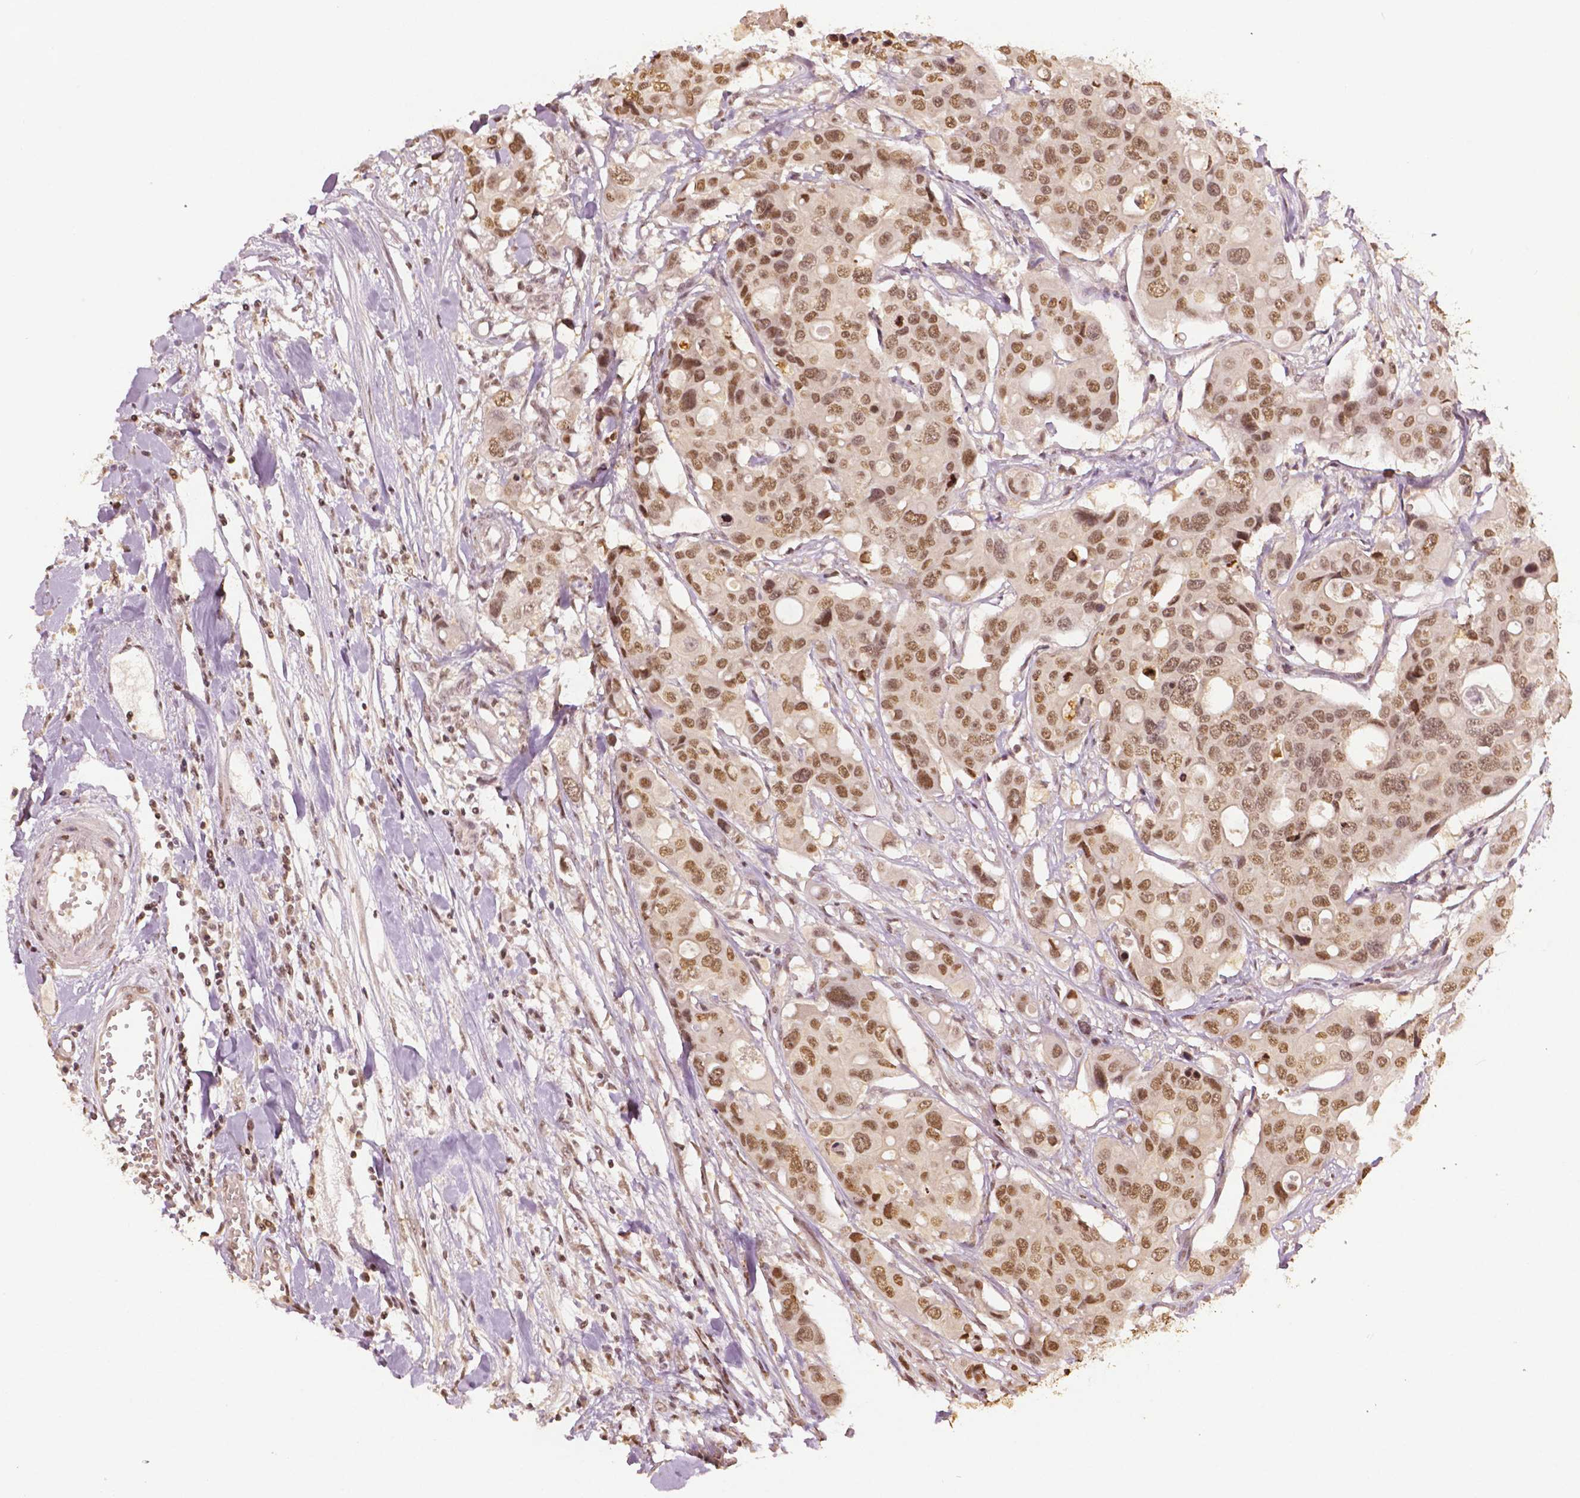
{"staining": {"intensity": "moderate", "quantity": ">75%", "location": "nuclear"}, "tissue": "colorectal cancer", "cell_type": "Tumor cells", "image_type": "cancer", "snomed": [{"axis": "morphology", "description": "Adenocarcinoma, NOS"}, {"axis": "topography", "description": "Colon"}], "caption": "Immunohistochemical staining of human adenocarcinoma (colorectal) reveals medium levels of moderate nuclear expression in about >75% of tumor cells.", "gene": "DEK", "patient": {"sex": "male", "age": 77}}